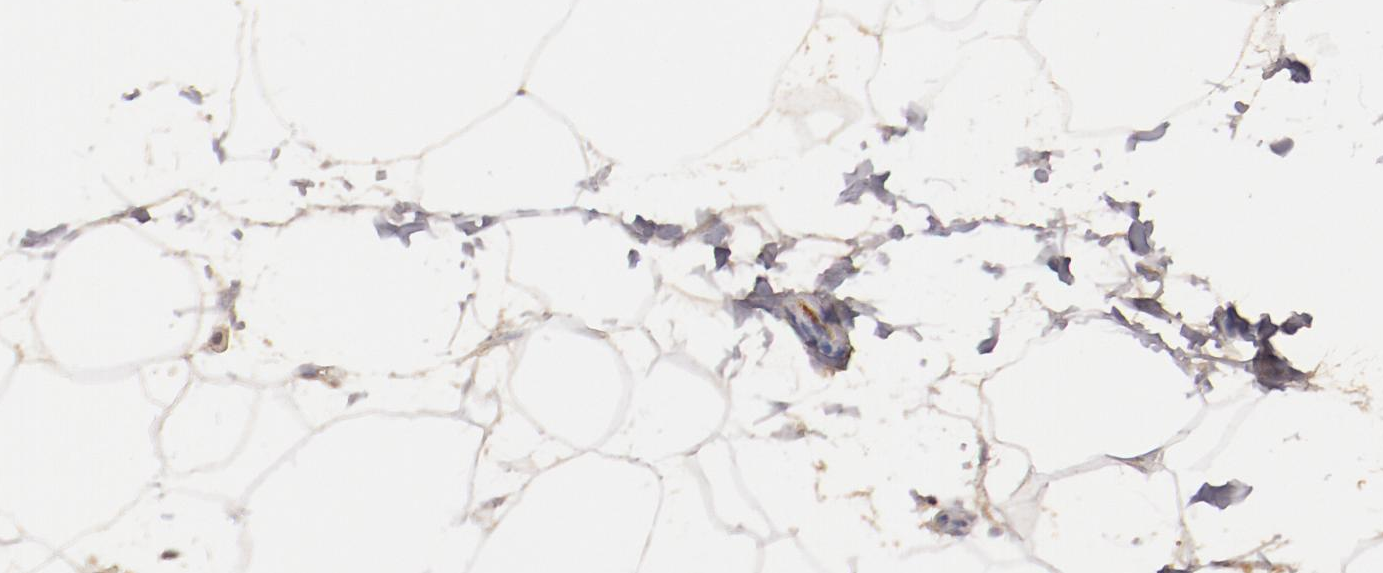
{"staining": {"intensity": "negative", "quantity": "none", "location": "none"}, "tissue": "adipose tissue", "cell_type": "Adipocytes", "image_type": "normal", "snomed": [{"axis": "morphology", "description": "Normal tissue, NOS"}, {"axis": "morphology", "description": "Duct carcinoma"}, {"axis": "topography", "description": "Breast"}, {"axis": "topography", "description": "Adipose tissue"}], "caption": "This photomicrograph is of benign adipose tissue stained with IHC to label a protein in brown with the nuclei are counter-stained blue. There is no expression in adipocytes. Nuclei are stained in blue.", "gene": "MBL2", "patient": {"sex": "female", "age": 37}}